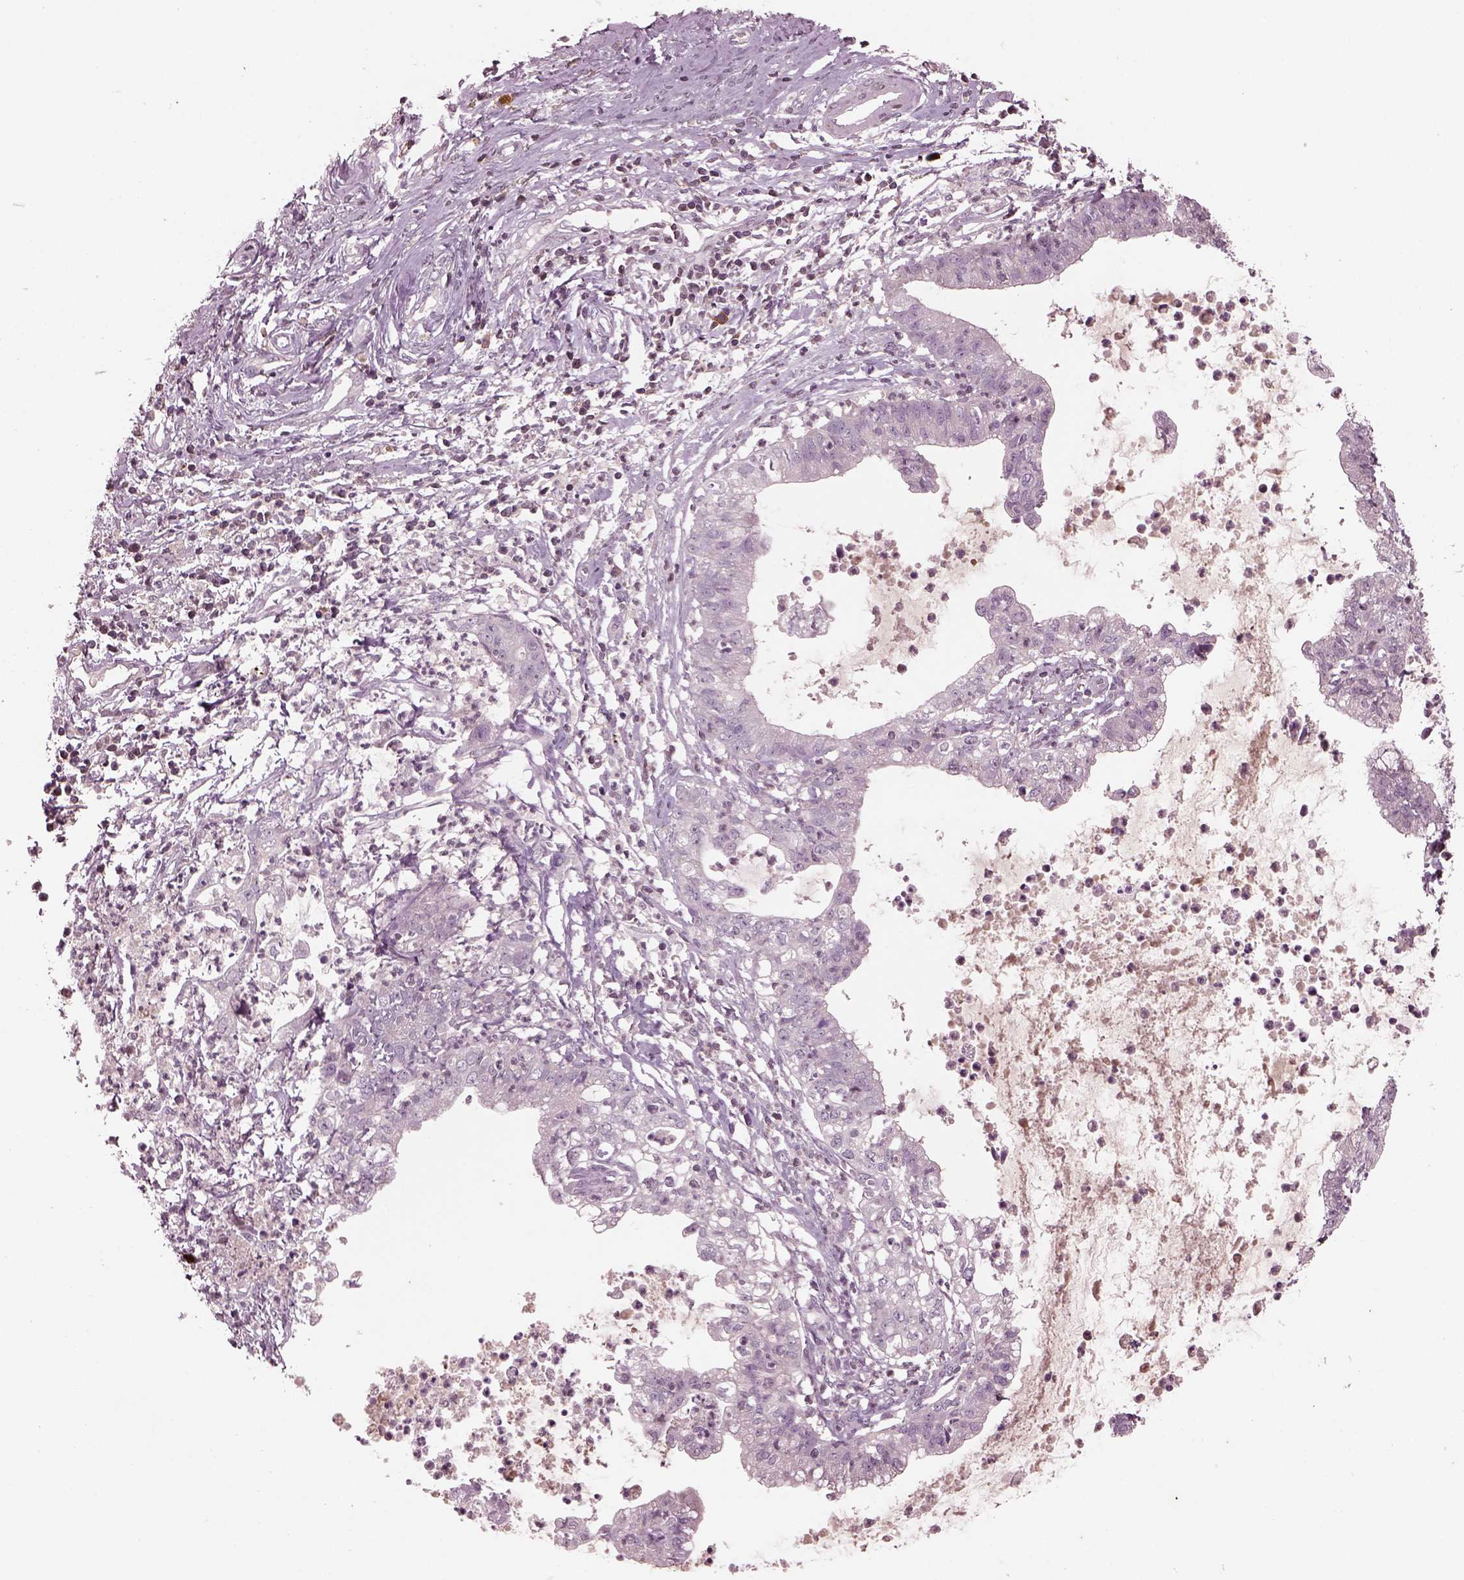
{"staining": {"intensity": "negative", "quantity": "none", "location": "none"}, "tissue": "cervical cancer", "cell_type": "Tumor cells", "image_type": "cancer", "snomed": [{"axis": "morphology", "description": "Normal tissue, NOS"}, {"axis": "morphology", "description": "Adenocarcinoma, NOS"}, {"axis": "topography", "description": "Cervix"}], "caption": "Tumor cells show no significant protein staining in cervical cancer (adenocarcinoma).", "gene": "PTX4", "patient": {"sex": "female", "age": 38}}